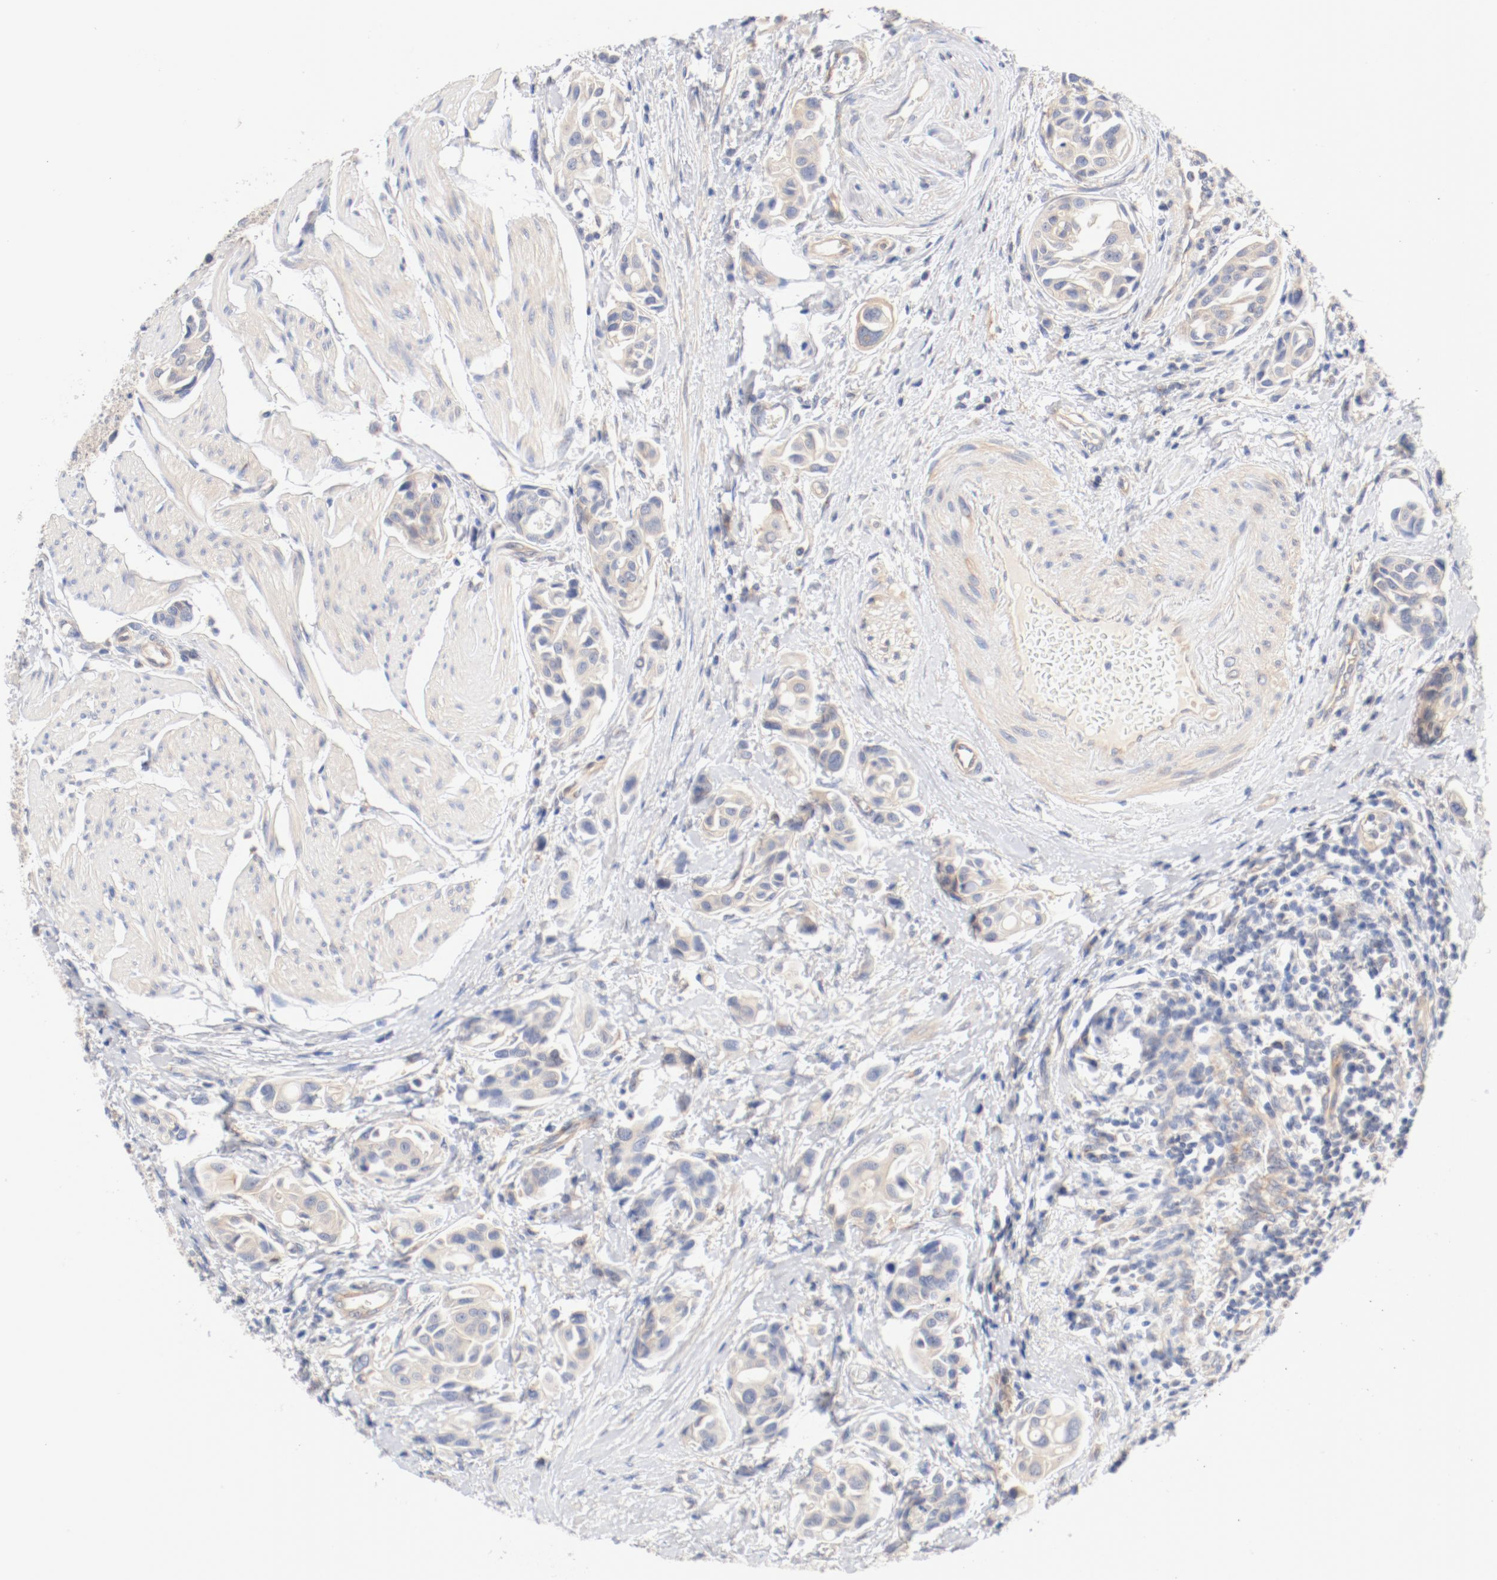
{"staining": {"intensity": "negative", "quantity": "none", "location": "none"}, "tissue": "urothelial cancer", "cell_type": "Tumor cells", "image_type": "cancer", "snomed": [{"axis": "morphology", "description": "Urothelial carcinoma, High grade"}, {"axis": "topography", "description": "Urinary bladder"}], "caption": "Tumor cells are negative for protein expression in human urothelial cancer.", "gene": "DYNC1H1", "patient": {"sex": "male", "age": 78}}